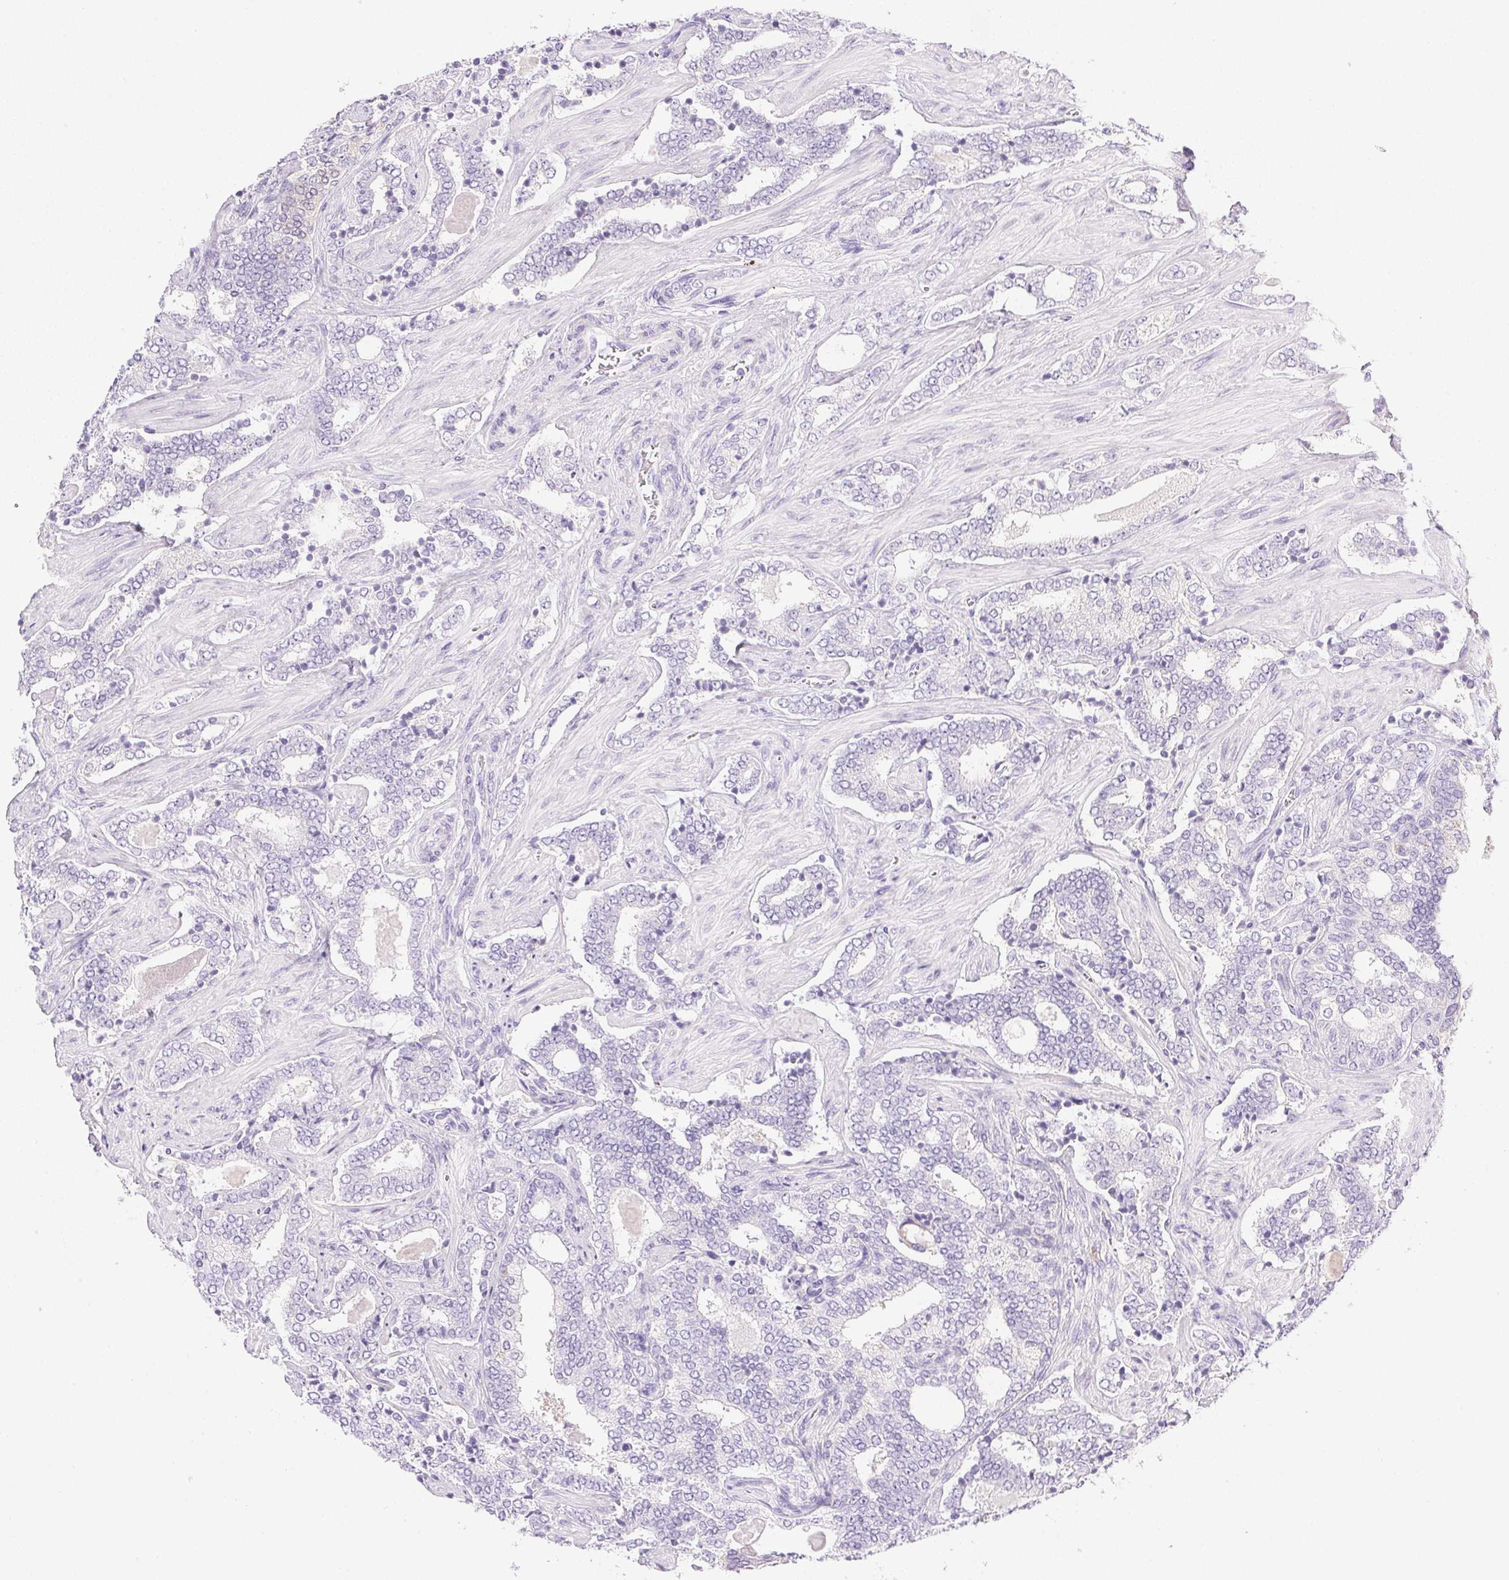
{"staining": {"intensity": "negative", "quantity": "none", "location": "none"}, "tissue": "prostate cancer", "cell_type": "Tumor cells", "image_type": "cancer", "snomed": [{"axis": "morphology", "description": "Adenocarcinoma, High grade"}, {"axis": "topography", "description": "Prostate"}], "caption": "Immunohistochemical staining of prostate cancer demonstrates no significant staining in tumor cells.", "gene": "ATP6V1G3", "patient": {"sex": "male", "age": 60}}